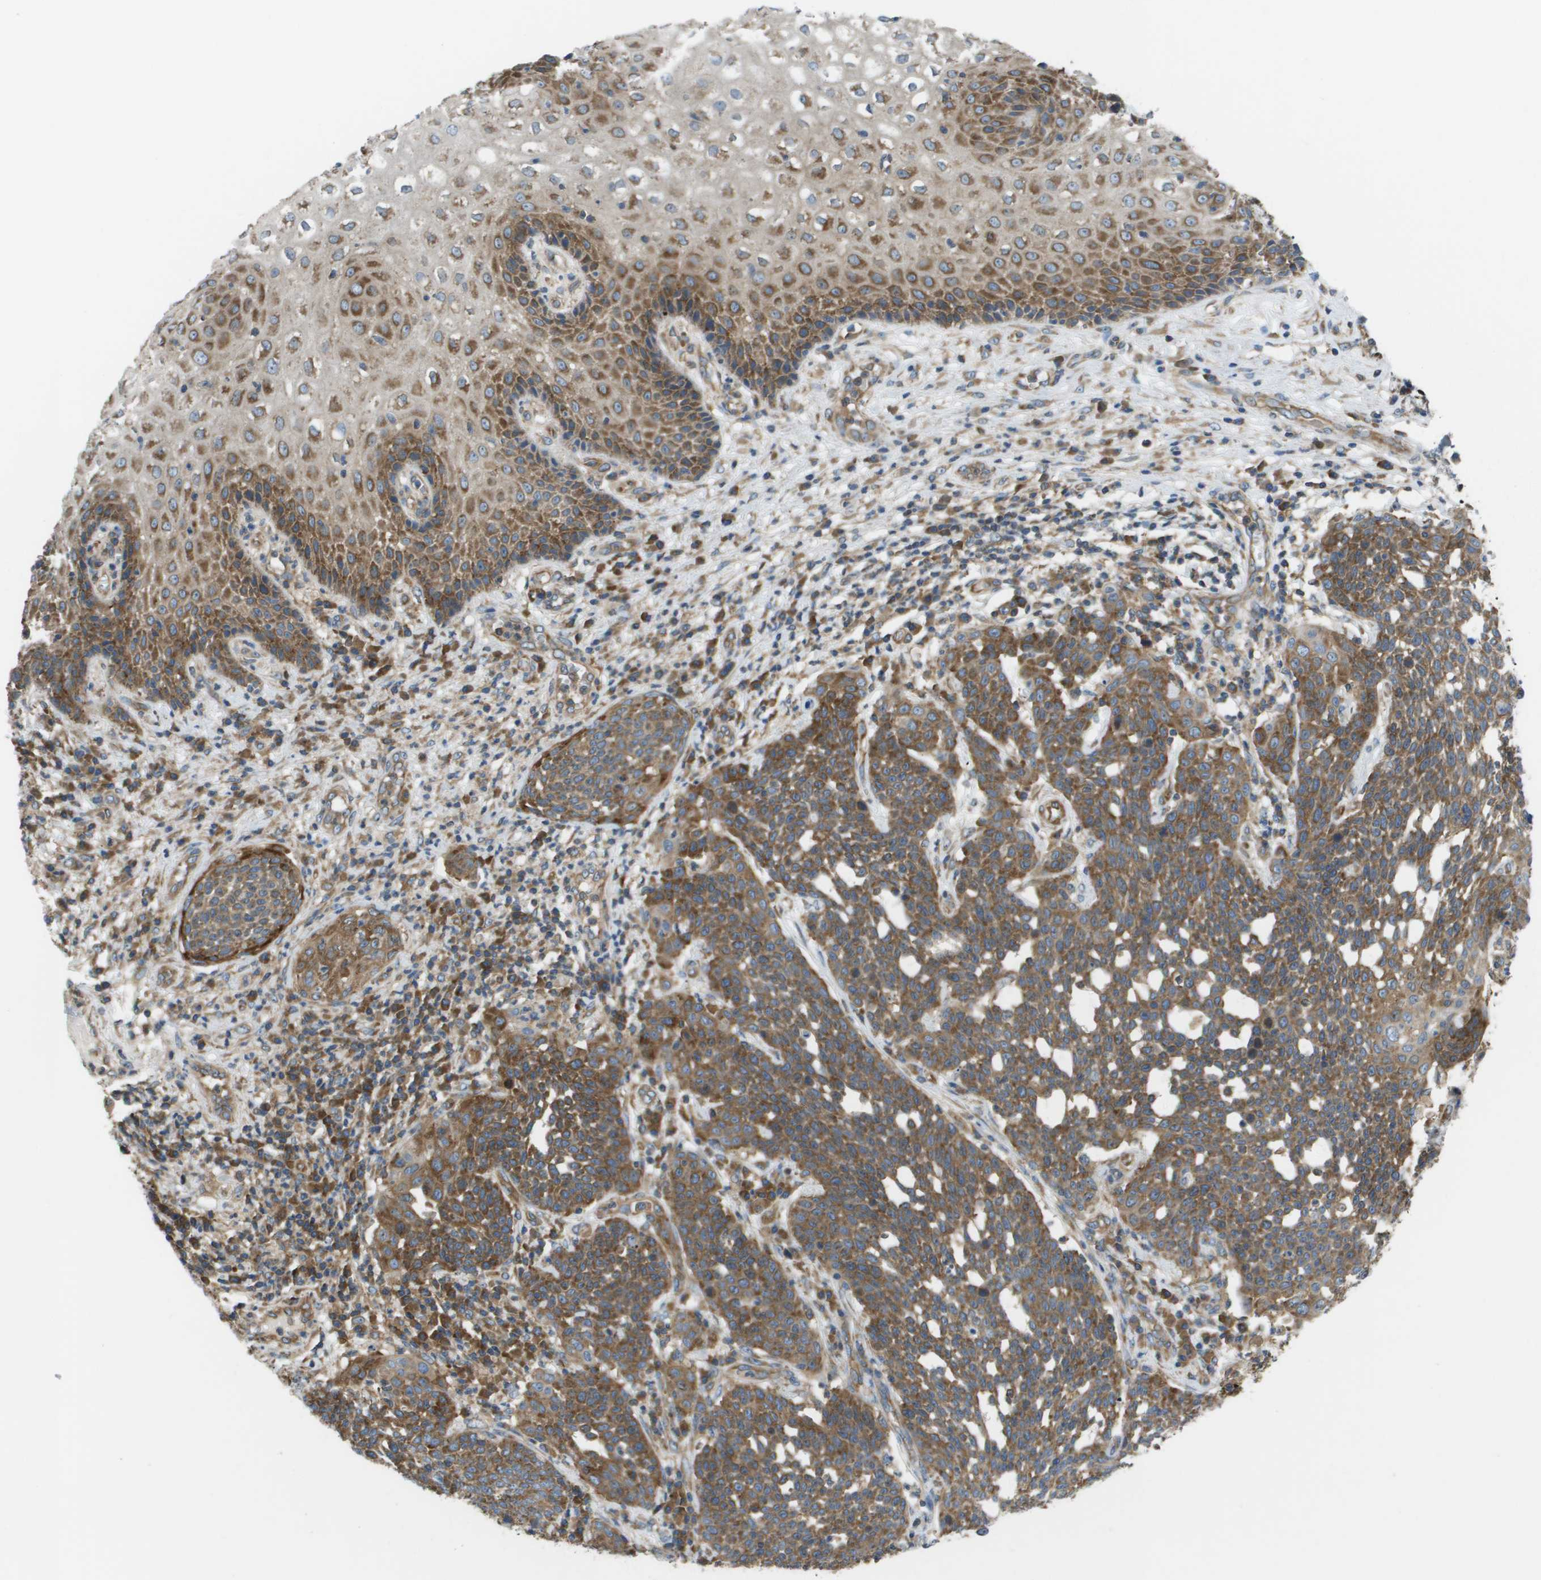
{"staining": {"intensity": "strong", "quantity": ">75%", "location": "cytoplasmic/membranous"}, "tissue": "cervical cancer", "cell_type": "Tumor cells", "image_type": "cancer", "snomed": [{"axis": "morphology", "description": "Squamous cell carcinoma, NOS"}, {"axis": "topography", "description": "Cervix"}], "caption": "Squamous cell carcinoma (cervical) stained with IHC shows strong cytoplasmic/membranous positivity in about >75% of tumor cells.", "gene": "EIF4G2", "patient": {"sex": "female", "age": 34}}